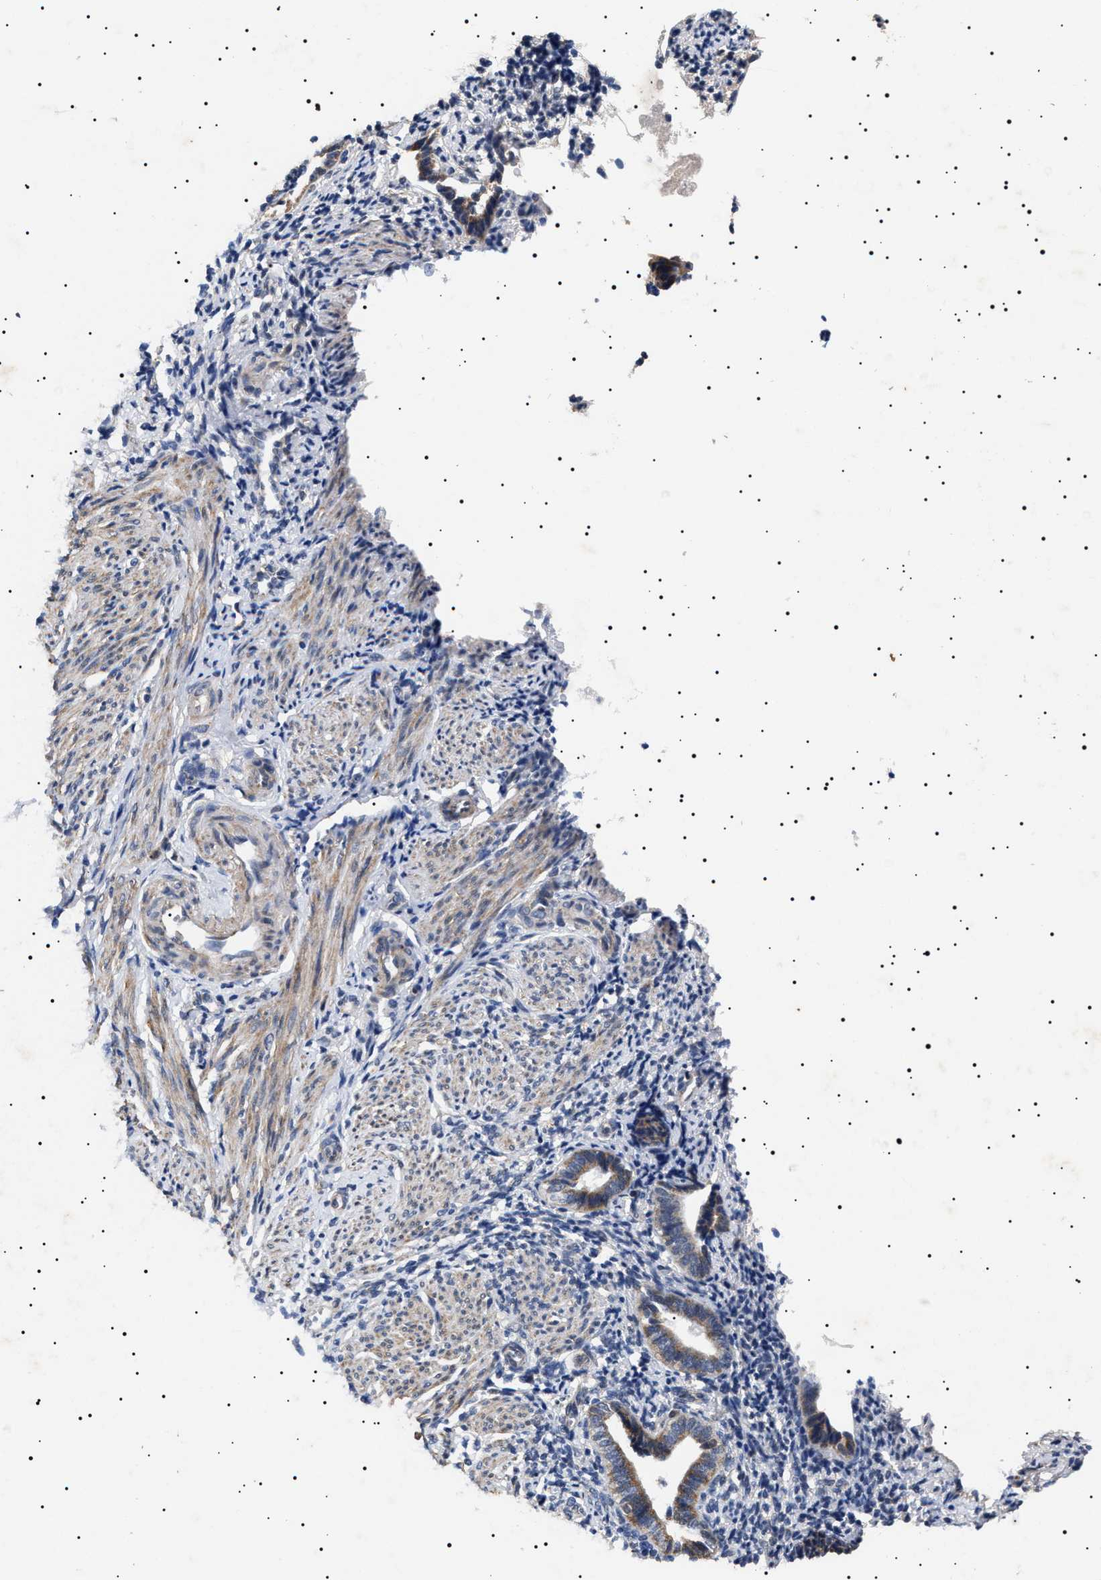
{"staining": {"intensity": "negative", "quantity": "none", "location": "none"}, "tissue": "endometrium", "cell_type": "Cells in endometrial stroma", "image_type": "normal", "snomed": [{"axis": "morphology", "description": "Normal tissue, NOS"}, {"axis": "topography", "description": "Uterus"}, {"axis": "topography", "description": "Endometrium"}], "caption": "DAB immunohistochemical staining of normal human endometrium exhibits no significant positivity in cells in endometrial stroma. (DAB (3,3'-diaminobenzidine) IHC, high magnification).", "gene": "RAB34", "patient": {"sex": "female", "age": 33}}